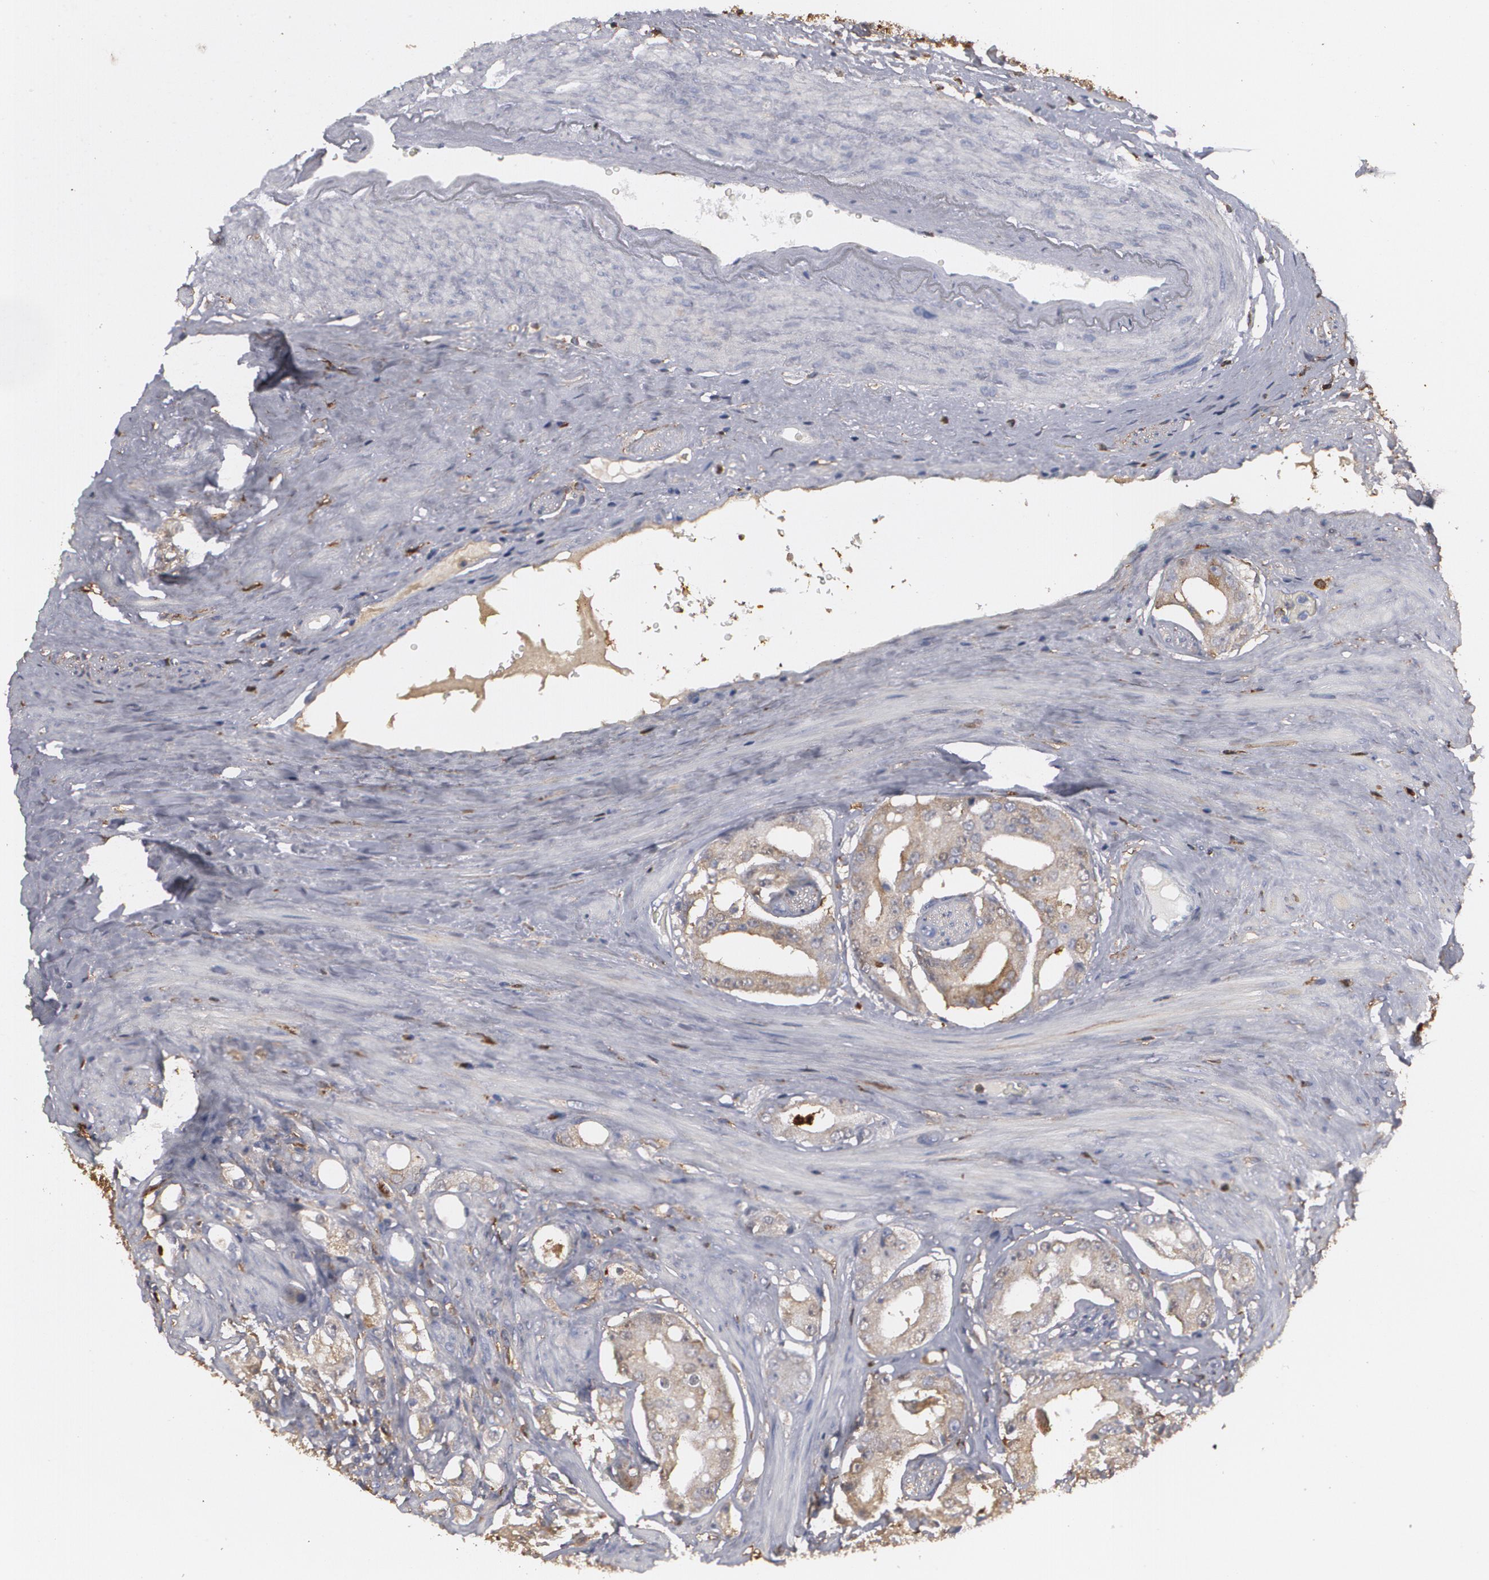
{"staining": {"intensity": "weak", "quantity": "25%-75%", "location": "cytoplasmic/membranous"}, "tissue": "prostate cancer", "cell_type": "Tumor cells", "image_type": "cancer", "snomed": [{"axis": "morphology", "description": "Adenocarcinoma, High grade"}, {"axis": "topography", "description": "Prostate"}], "caption": "The immunohistochemical stain labels weak cytoplasmic/membranous staining in tumor cells of prostate cancer (adenocarcinoma (high-grade)) tissue.", "gene": "ODC1", "patient": {"sex": "male", "age": 68}}